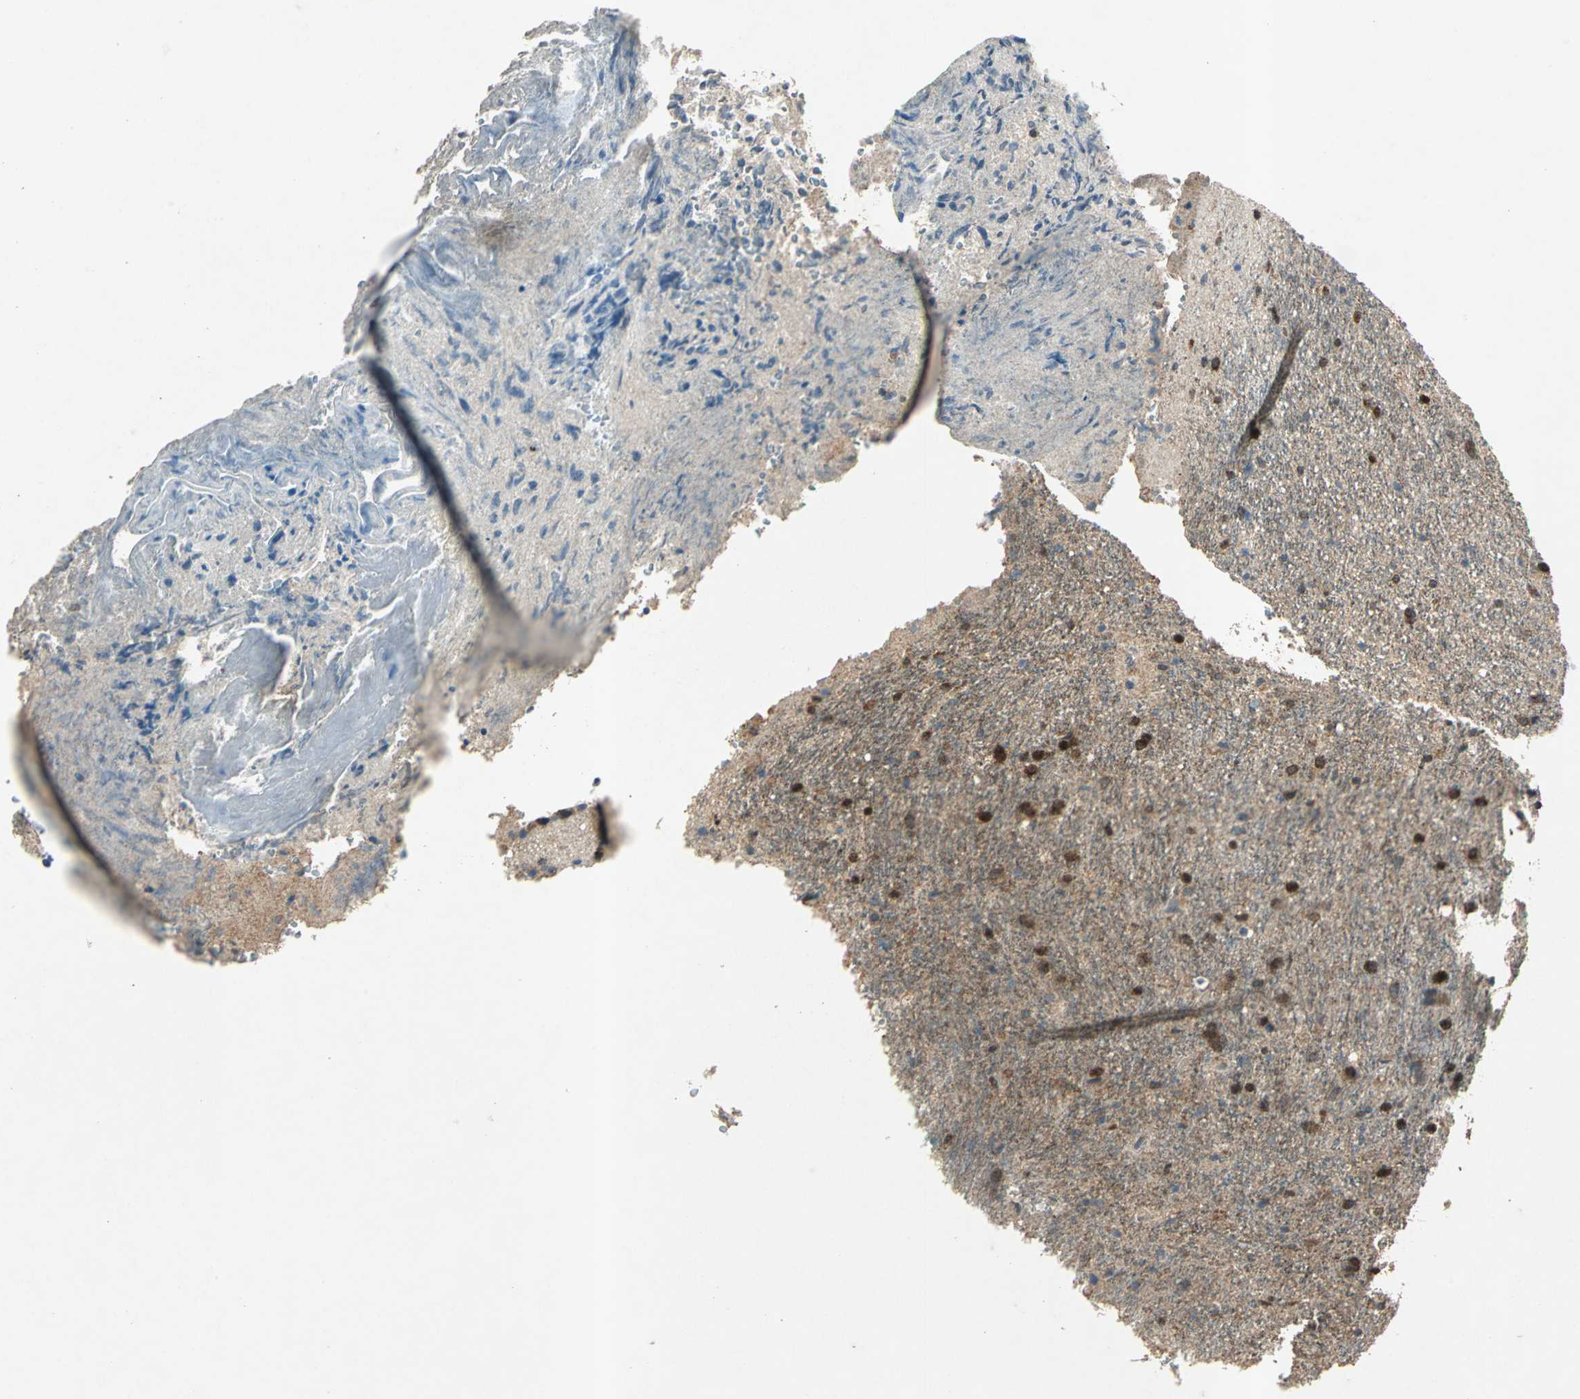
{"staining": {"intensity": "strong", "quantity": ">75%", "location": "nuclear"}, "tissue": "glioma", "cell_type": "Tumor cells", "image_type": "cancer", "snomed": [{"axis": "morphology", "description": "Normal tissue, NOS"}, {"axis": "morphology", "description": "Glioma, malignant, High grade"}, {"axis": "topography", "description": "Cerebral cortex"}], "caption": "Glioma stained with DAB (3,3'-diaminobenzidine) immunohistochemistry (IHC) shows high levels of strong nuclear positivity in approximately >75% of tumor cells.", "gene": "AHSA1", "patient": {"sex": "male", "age": 56}}